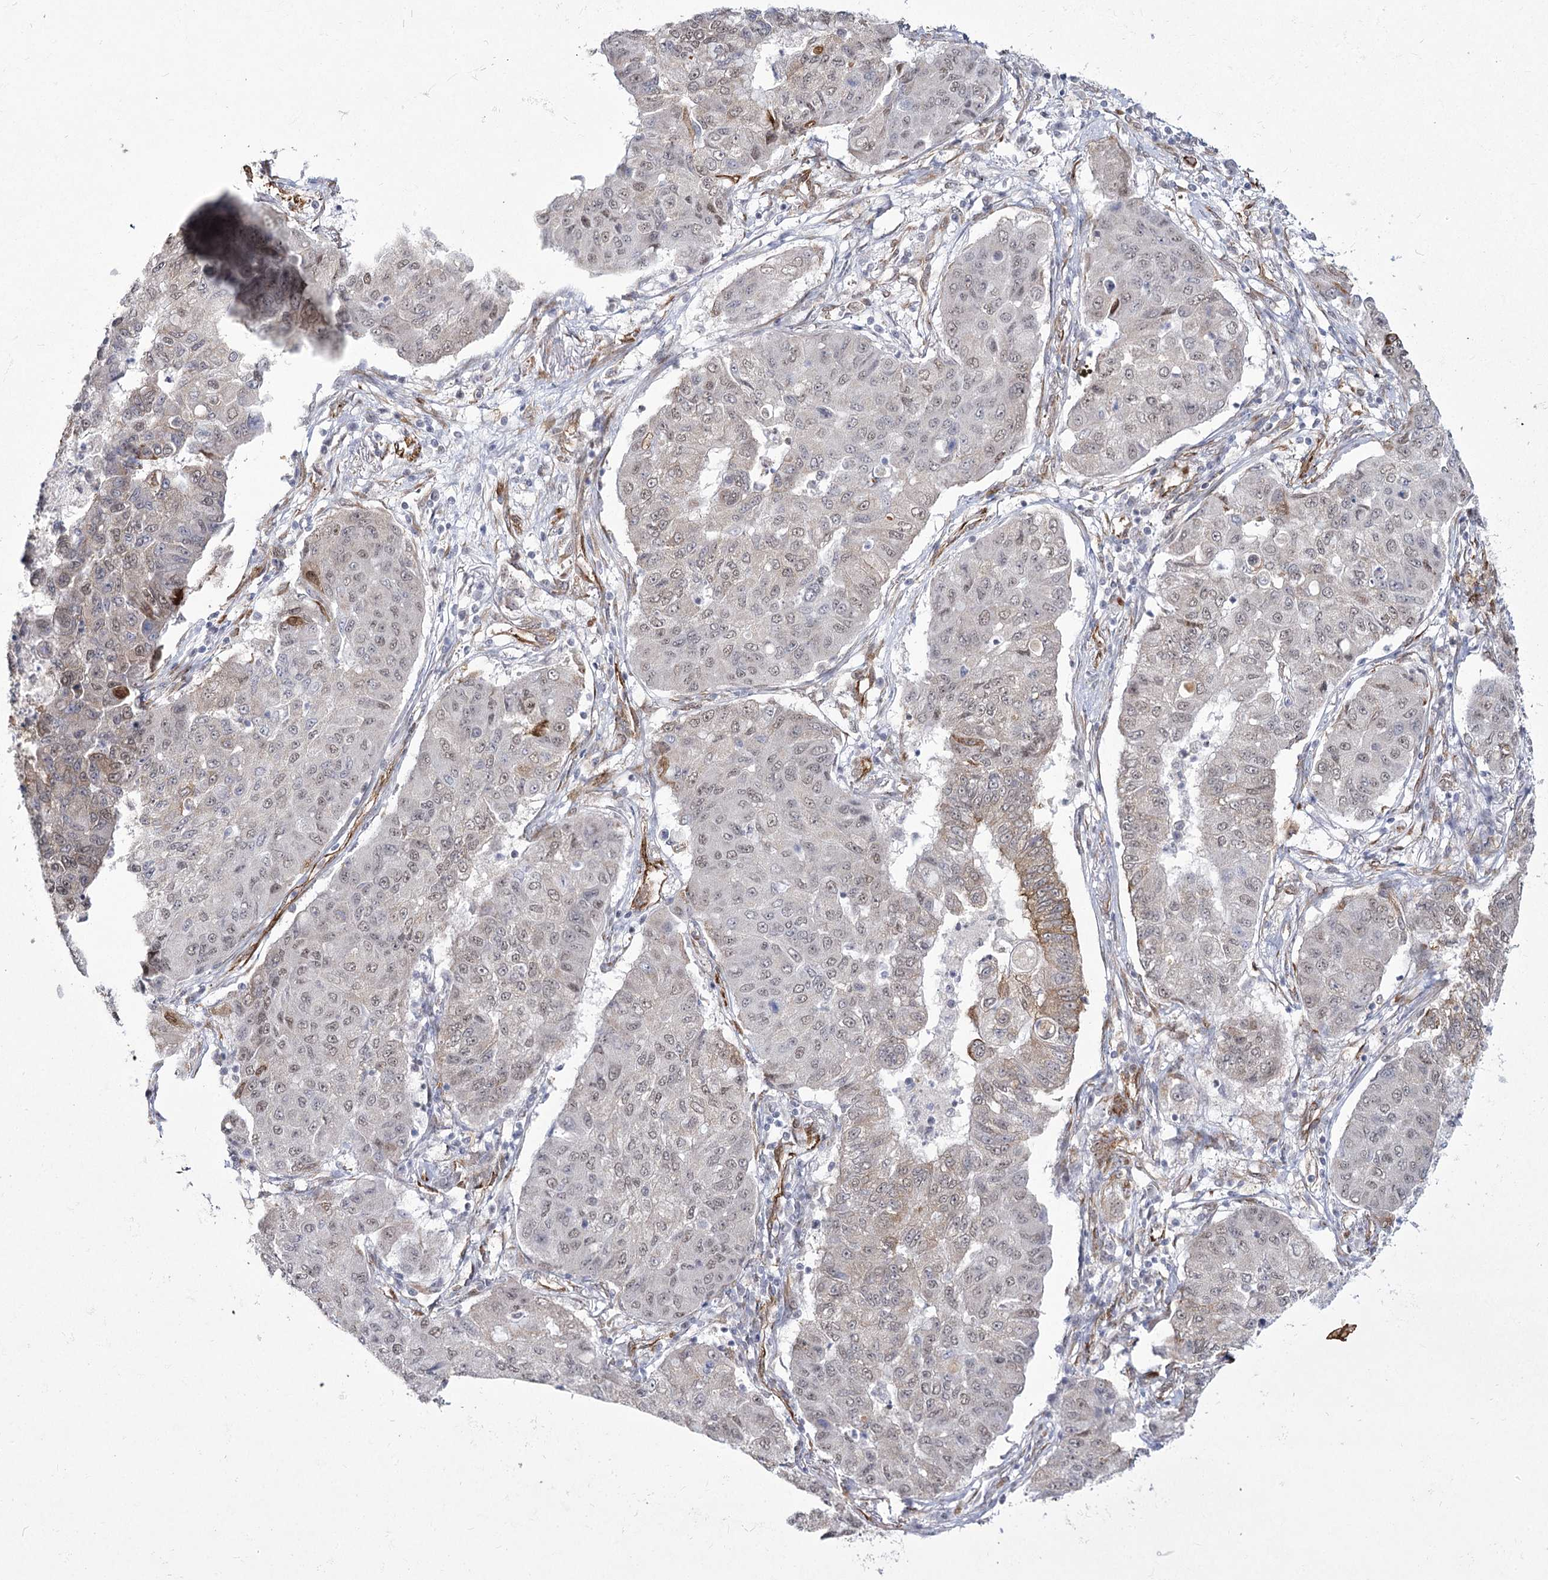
{"staining": {"intensity": "weak", "quantity": ">75%", "location": "cytoplasmic/membranous,nuclear"}, "tissue": "lung cancer", "cell_type": "Tumor cells", "image_type": "cancer", "snomed": [{"axis": "morphology", "description": "Squamous cell carcinoma, NOS"}, {"axis": "topography", "description": "Lung"}], "caption": "Immunohistochemistry (IHC) (DAB) staining of lung cancer (squamous cell carcinoma) shows weak cytoplasmic/membranous and nuclear protein expression in about >75% of tumor cells. (Brightfield microscopy of DAB IHC at high magnification).", "gene": "YBX3", "patient": {"sex": "male", "age": 74}}